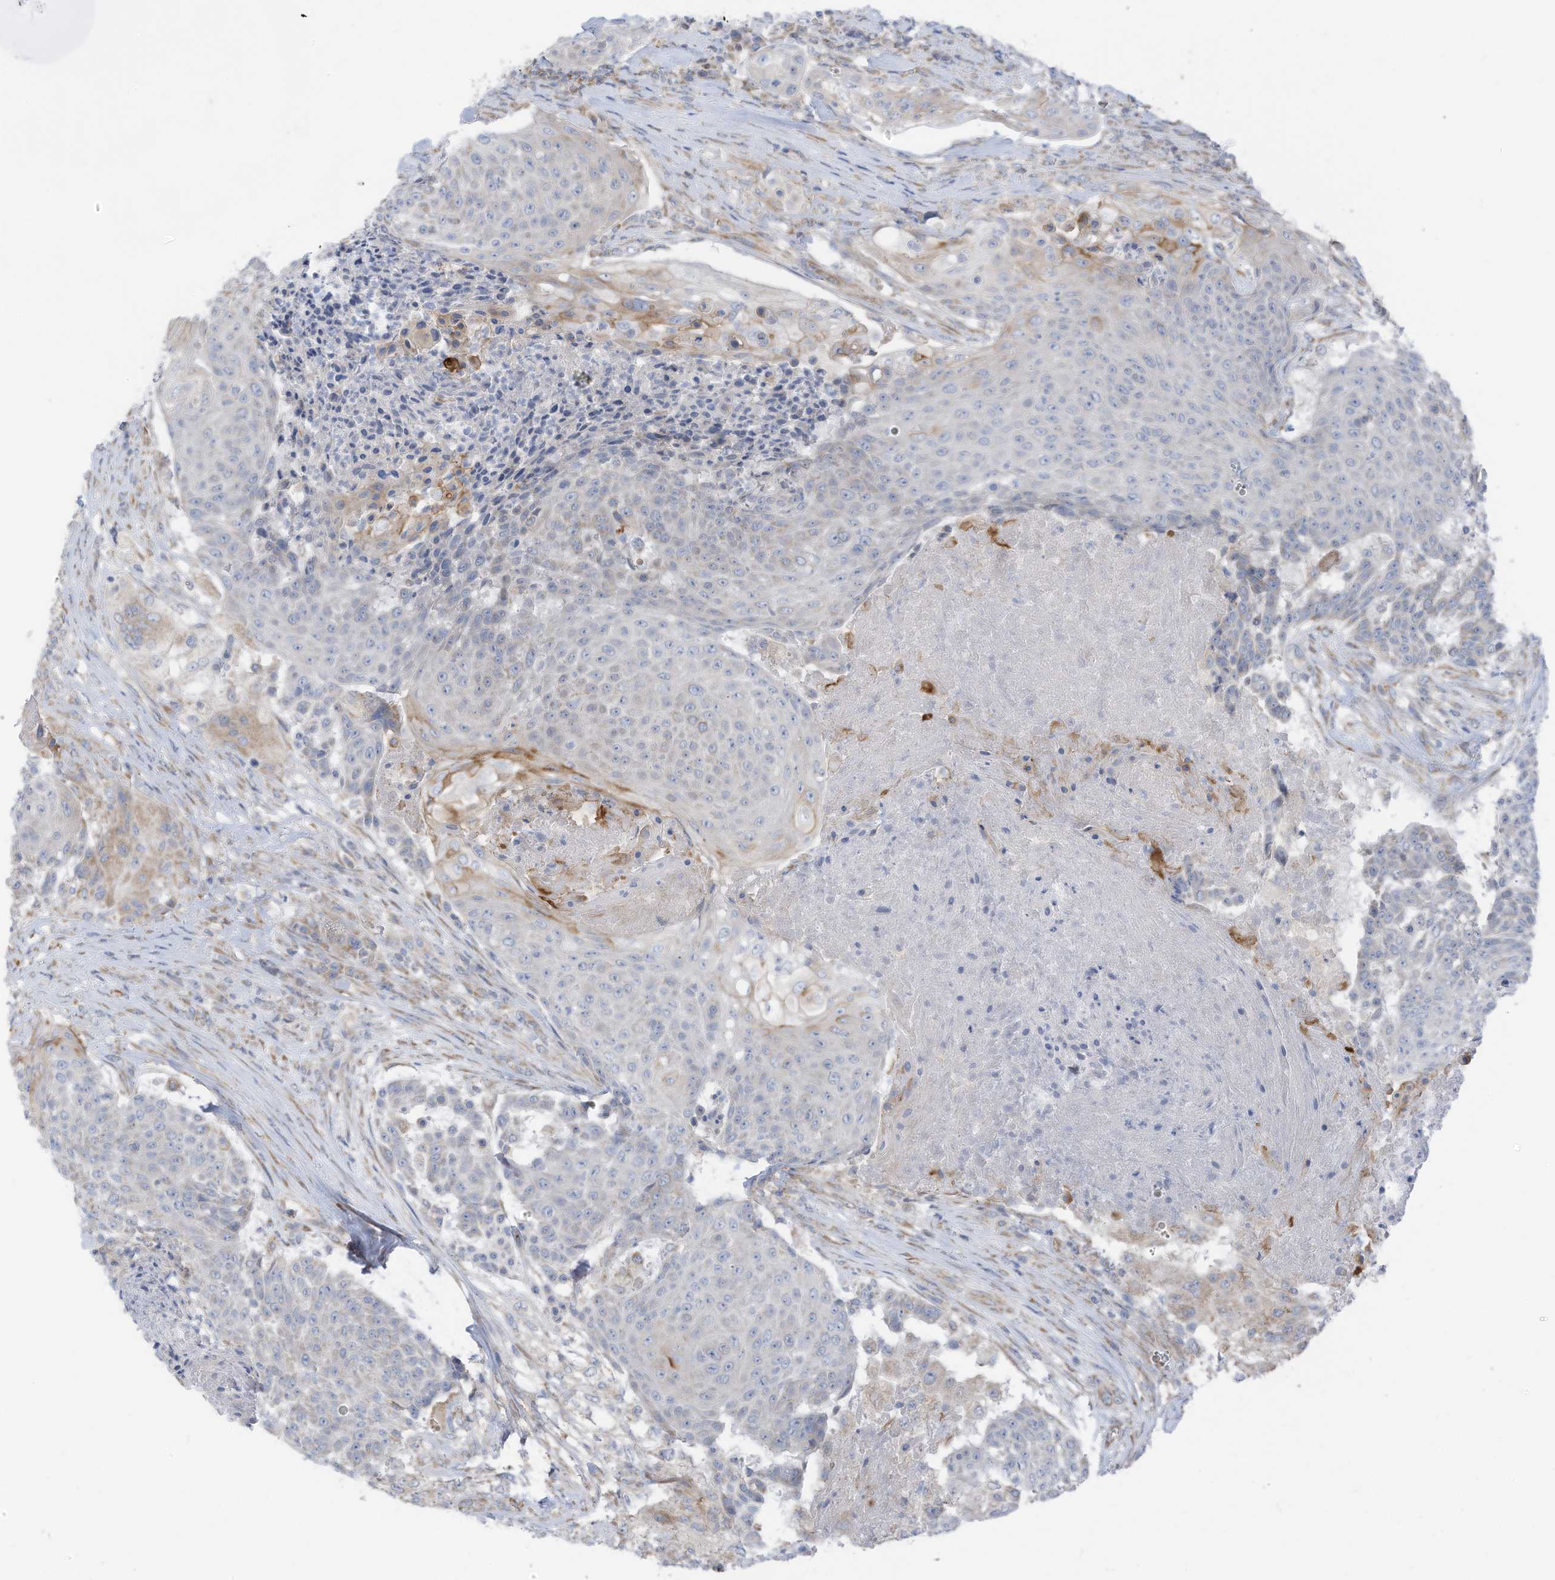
{"staining": {"intensity": "negative", "quantity": "none", "location": "none"}, "tissue": "urothelial cancer", "cell_type": "Tumor cells", "image_type": "cancer", "snomed": [{"axis": "morphology", "description": "Urothelial carcinoma, High grade"}, {"axis": "topography", "description": "Urinary bladder"}], "caption": "Immunohistochemistry (IHC) of human urothelial cancer exhibits no expression in tumor cells.", "gene": "EOMES", "patient": {"sex": "female", "age": 63}}